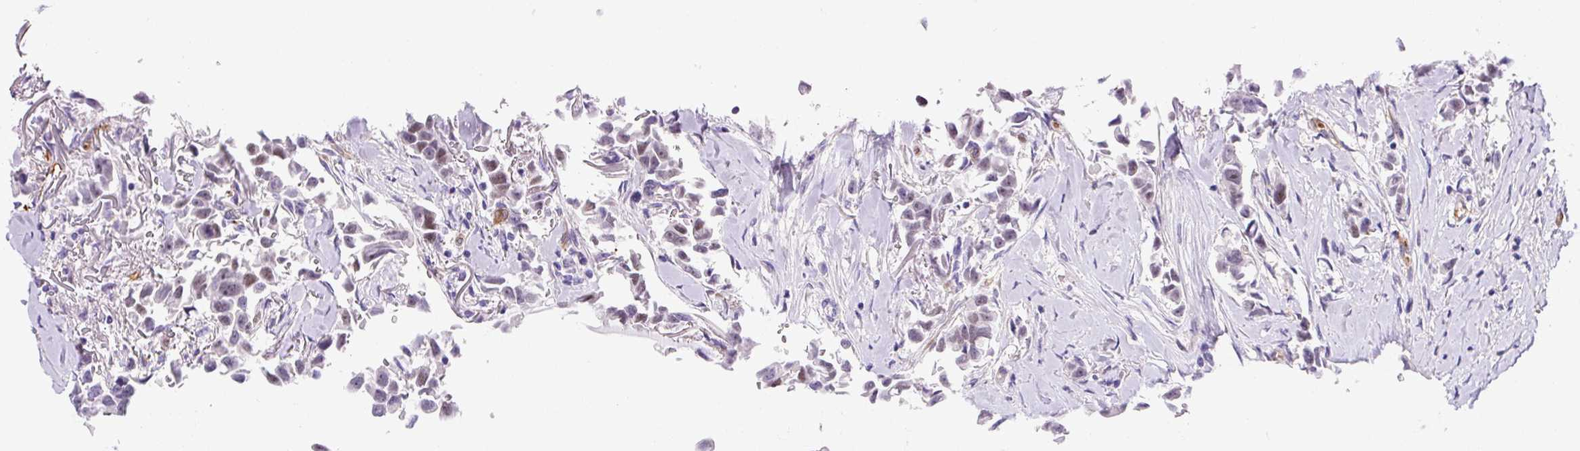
{"staining": {"intensity": "weak", "quantity": "25%-75%", "location": "nuclear"}, "tissue": "breast cancer", "cell_type": "Tumor cells", "image_type": "cancer", "snomed": [{"axis": "morphology", "description": "Duct carcinoma"}, {"axis": "topography", "description": "Breast"}], "caption": "A photomicrograph of breast invasive ductal carcinoma stained for a protein exhibits weak nuclear brown staining in tumor cells. (DAB (3,3'-diaminobenzidine) IHC with brightfield microscopy, high magnification).", "gene": "ASB4", "patient": {"sex": "female", "age": 80}}